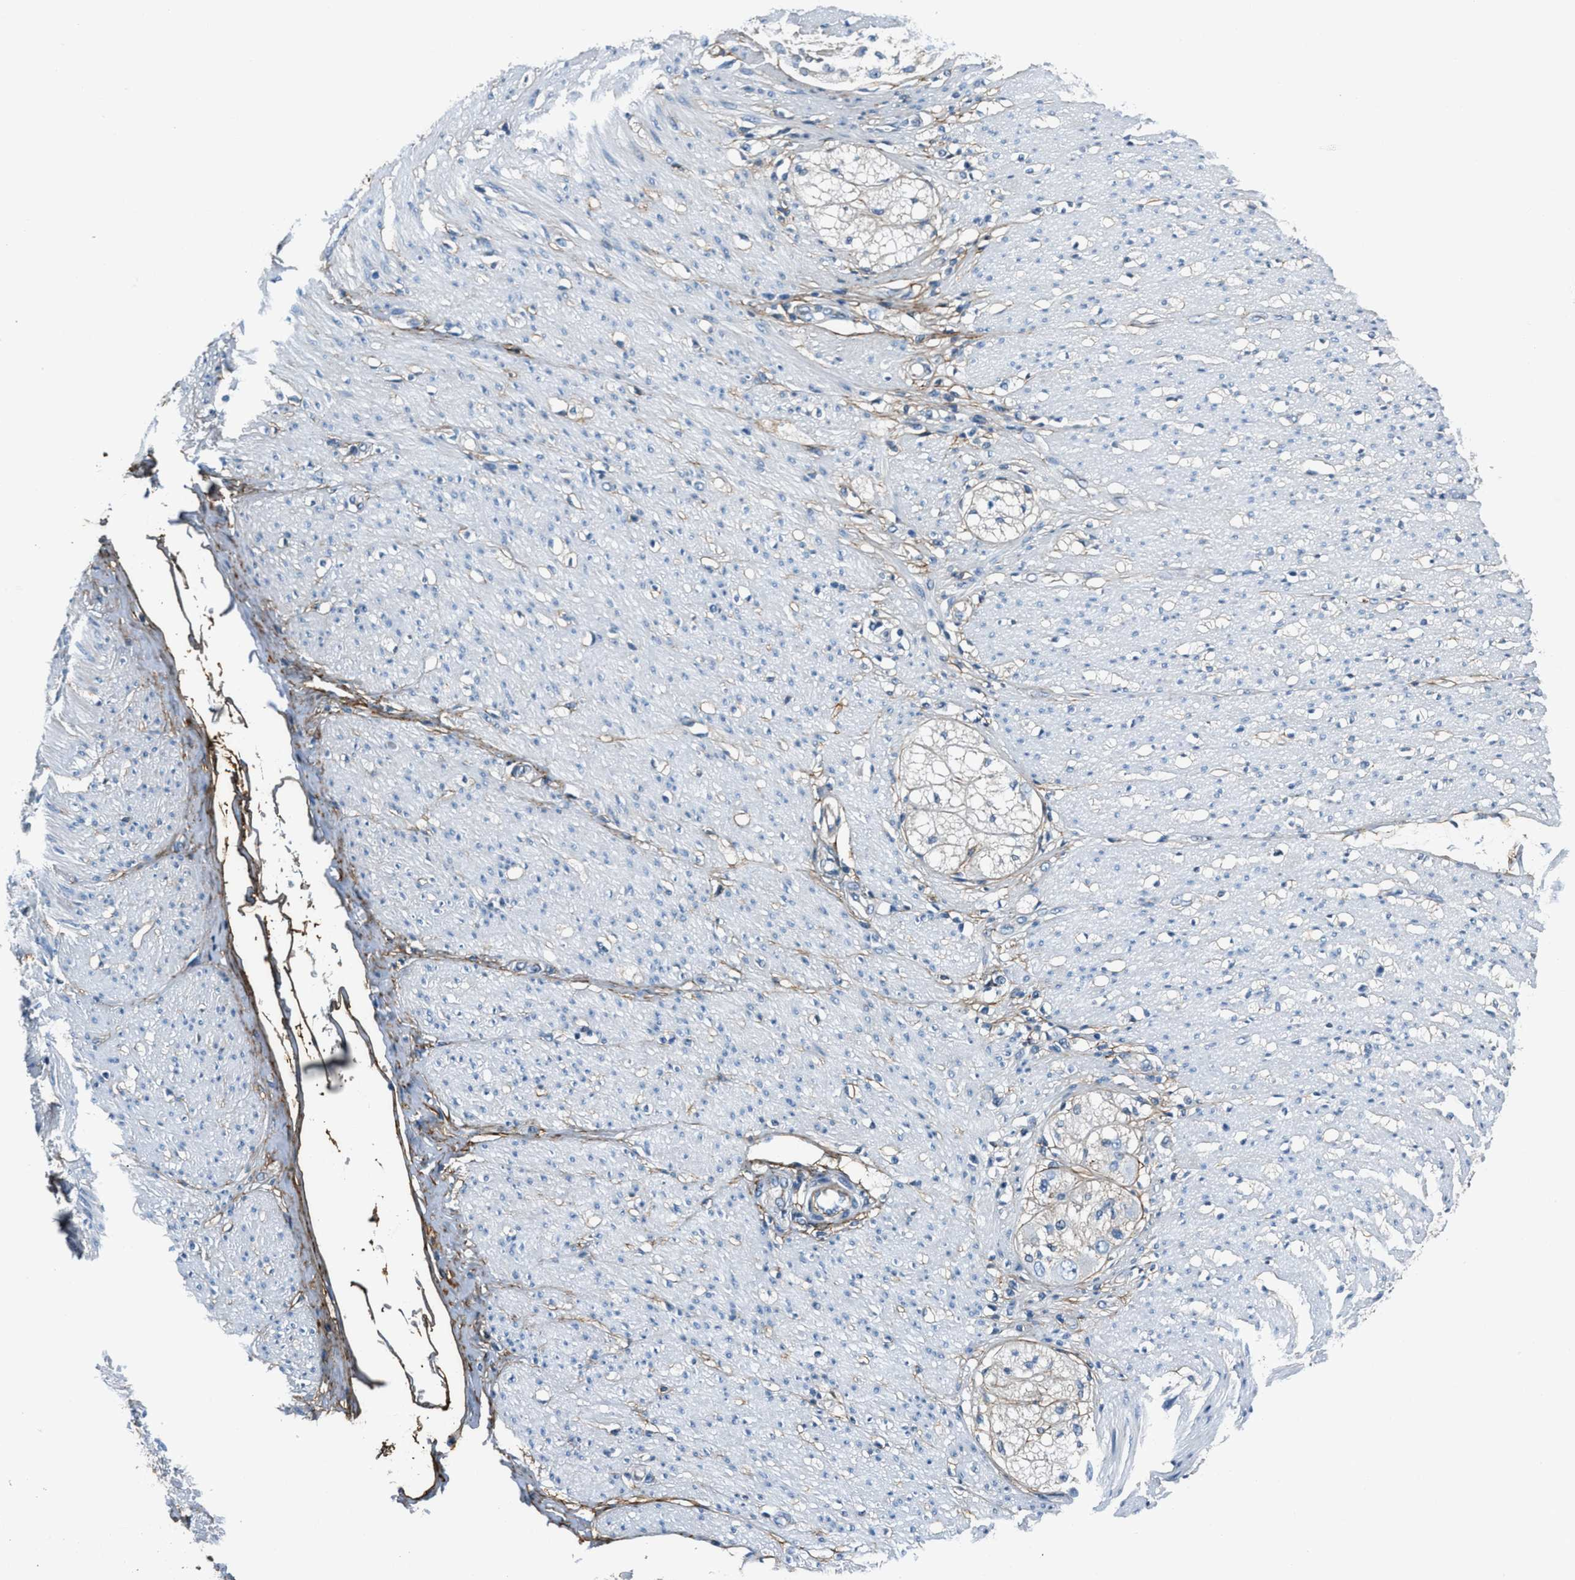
{"staining": {"intensity": "moderate", "quantity": ">75%", "location": "cytoplasmic/membranous"}, "tissue": "adipose tissue", "cell_type": "Adipocytes", "image_type": "normal", "snomed": [{"axis": "morphology", "description": "Normal tissue, NOS"}, {"axis": "morphology", "description": "Adenocarcinoma, NOS"}, {"axis": "topography", "description": "Colon"}, {"axis": "topography", "description": "Peripheral nerve tissue"}], "caption": "Protein staining of benign adipose tissue demonstrates moderate cytoplasmic/membranous expression in approximately >75% of adipocytes. Using DAB (brown) and hematoxylin (blue) stains, captured at high magnification using brightfield microscopy.", "gene": "FBN1", "patient": {"sex": "male", "age": 14}}